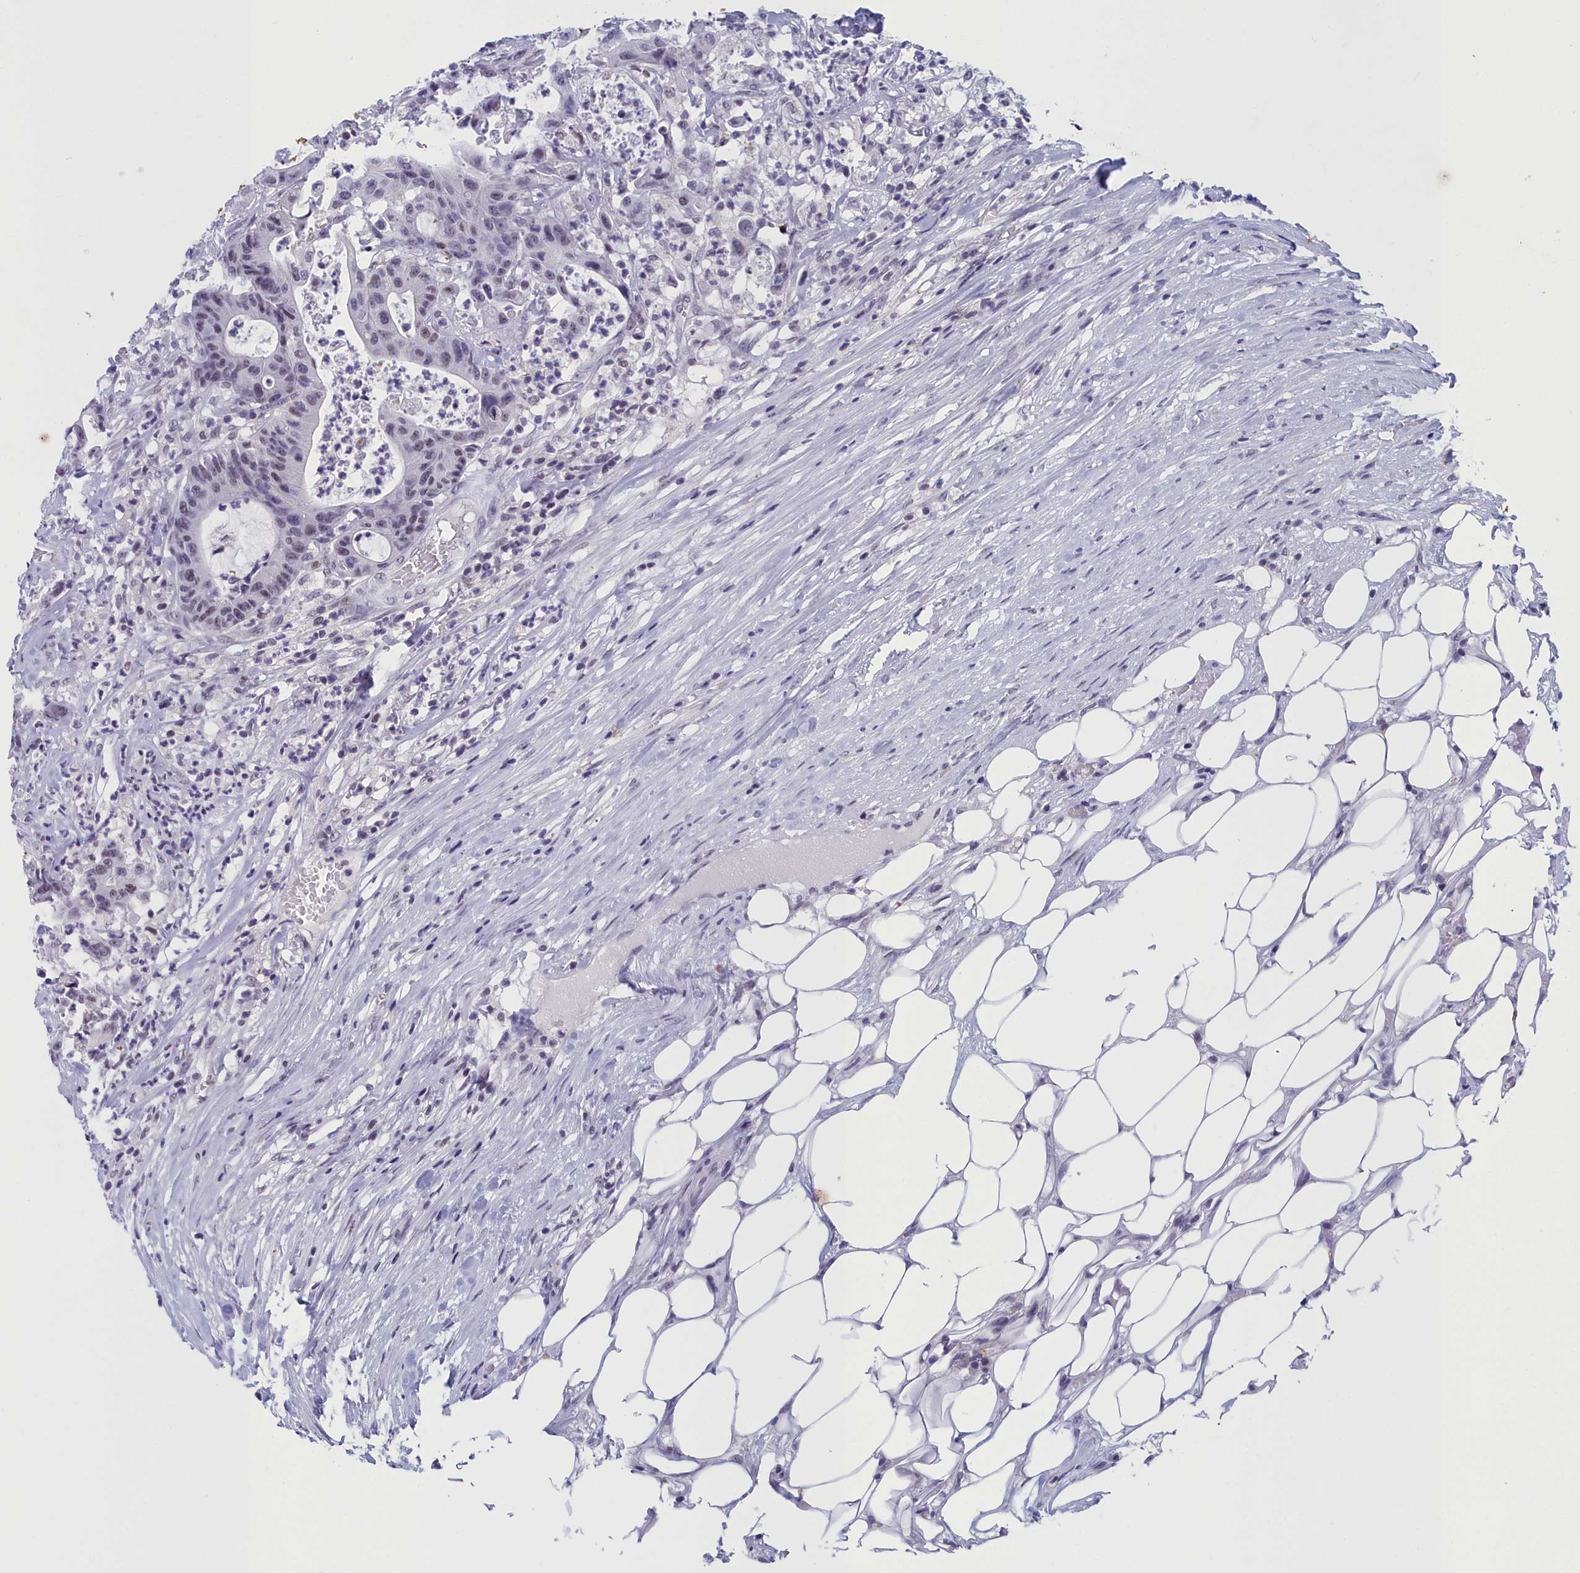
{"staining": {"intensity": "weak", "quantity": "25%-75%", "location": "nuclear"}, "tissue": "colorectal cancer", "cell_type": "Tumor cells", "image_type": "cancer", "snomed": [{"axis": "morphology", "description": "Adenocarcinoma, NOS"}, {"axis": "topography", "description": "Colon"}], "caption": "Adenocarcinoma (colorectal) stained with DAB immunohistochemistry reveals low levels of weak nuclear expression in about 25%-75% of tumor cells.", "gene": "CCDC97", "patient": {"sex": "female", "age": 84}}